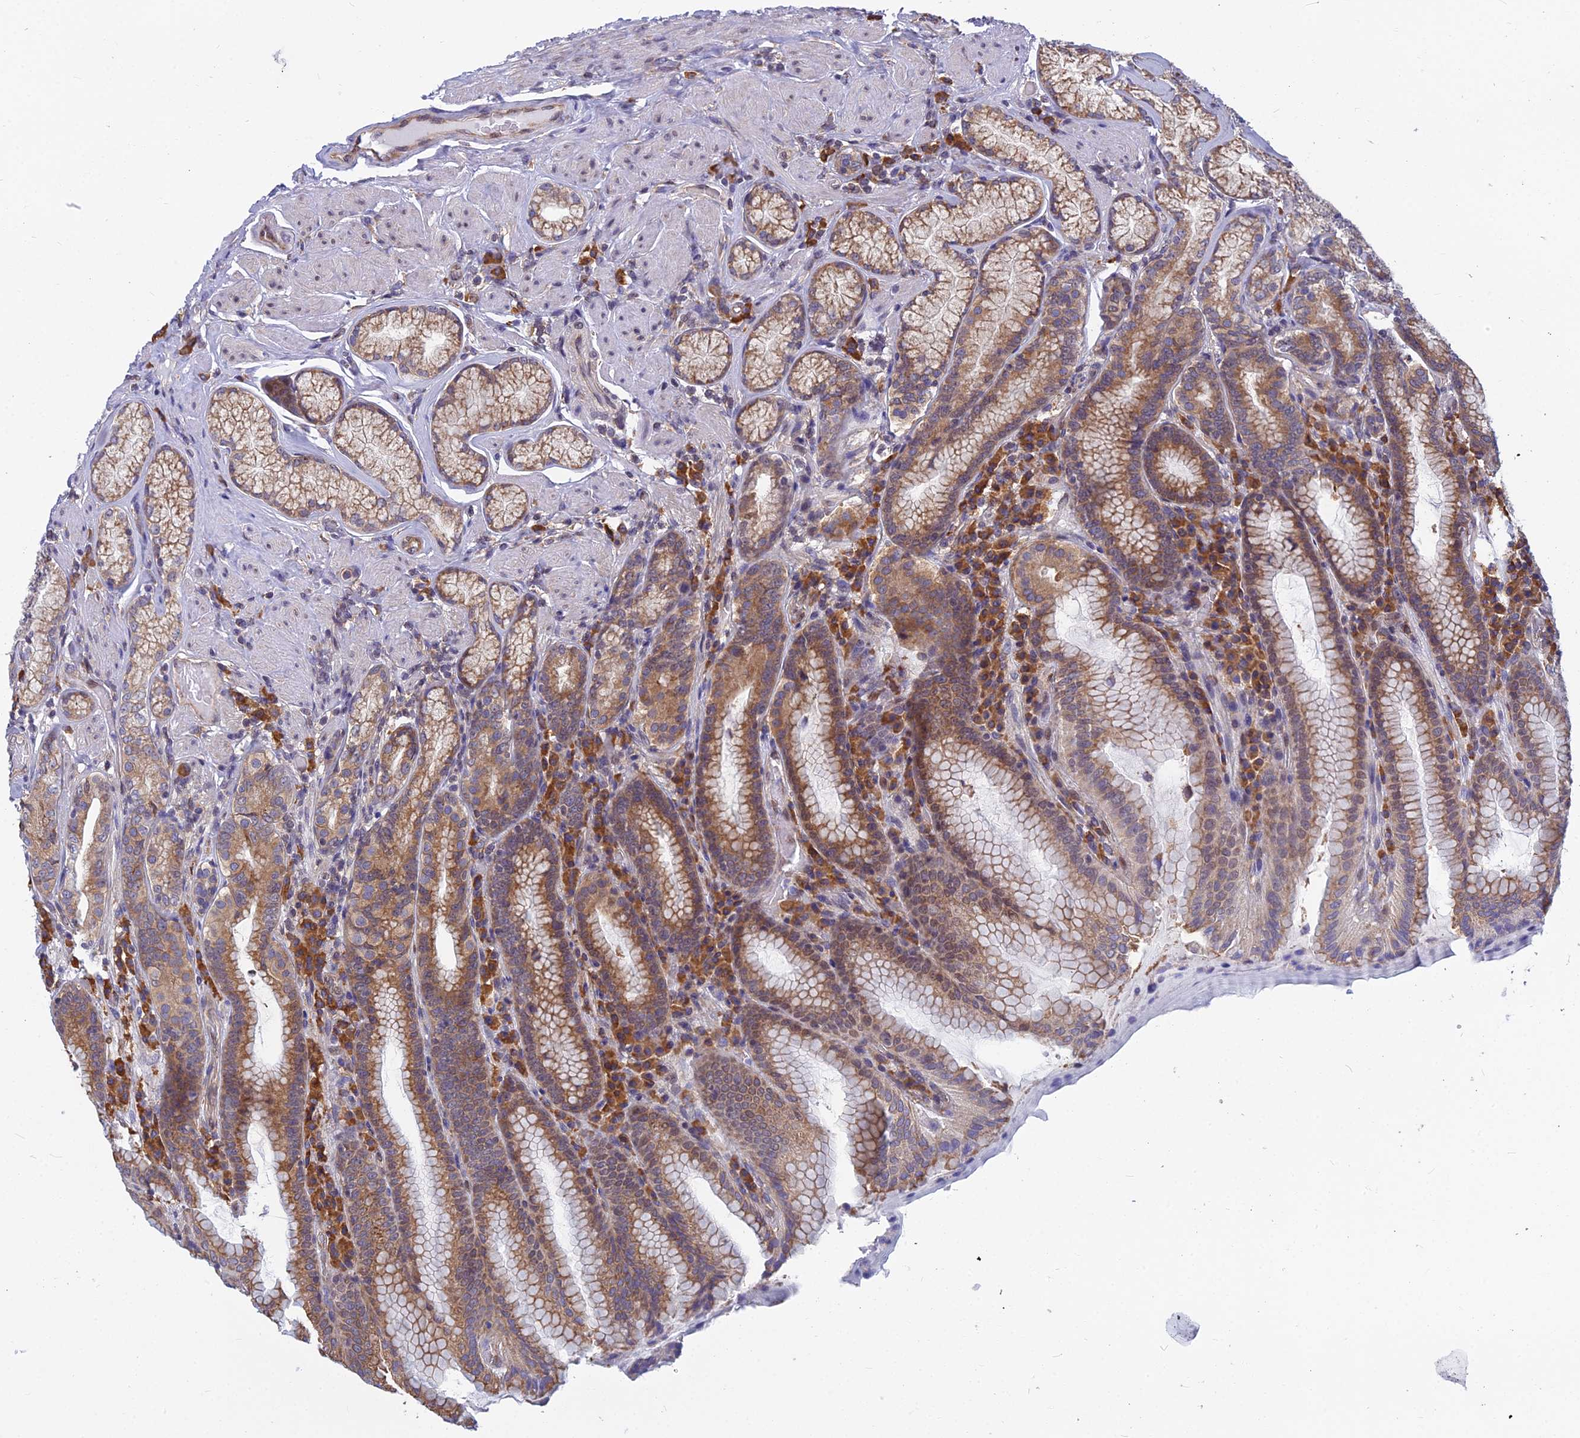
{"staining": {"intensity": "moderate", "quantity": ">75%", "location": "cytoplasmic/membranous"}, "tissue": "stomach", "cell_type": "Glandular cells", "image_type": "normal", "snomed": [{"axis": "morphology", "description": "Normal tissue, NOS"}, {"axis": "topography", "description": "Stomach, upper"}, {"axis": "topography", "description": "Stomach, lower"}], "caption": "Protein expression by immunohistochemistry (IHC) demonstrates moderate cytoplasmic/membranous staining in about >75% of glandular cells in unremarkable stomach. (Brightfield microscopy of DAB IHC at high magnification).", "gene": "KIAA1143", "patient": {"sex": "female", "age": 76}}